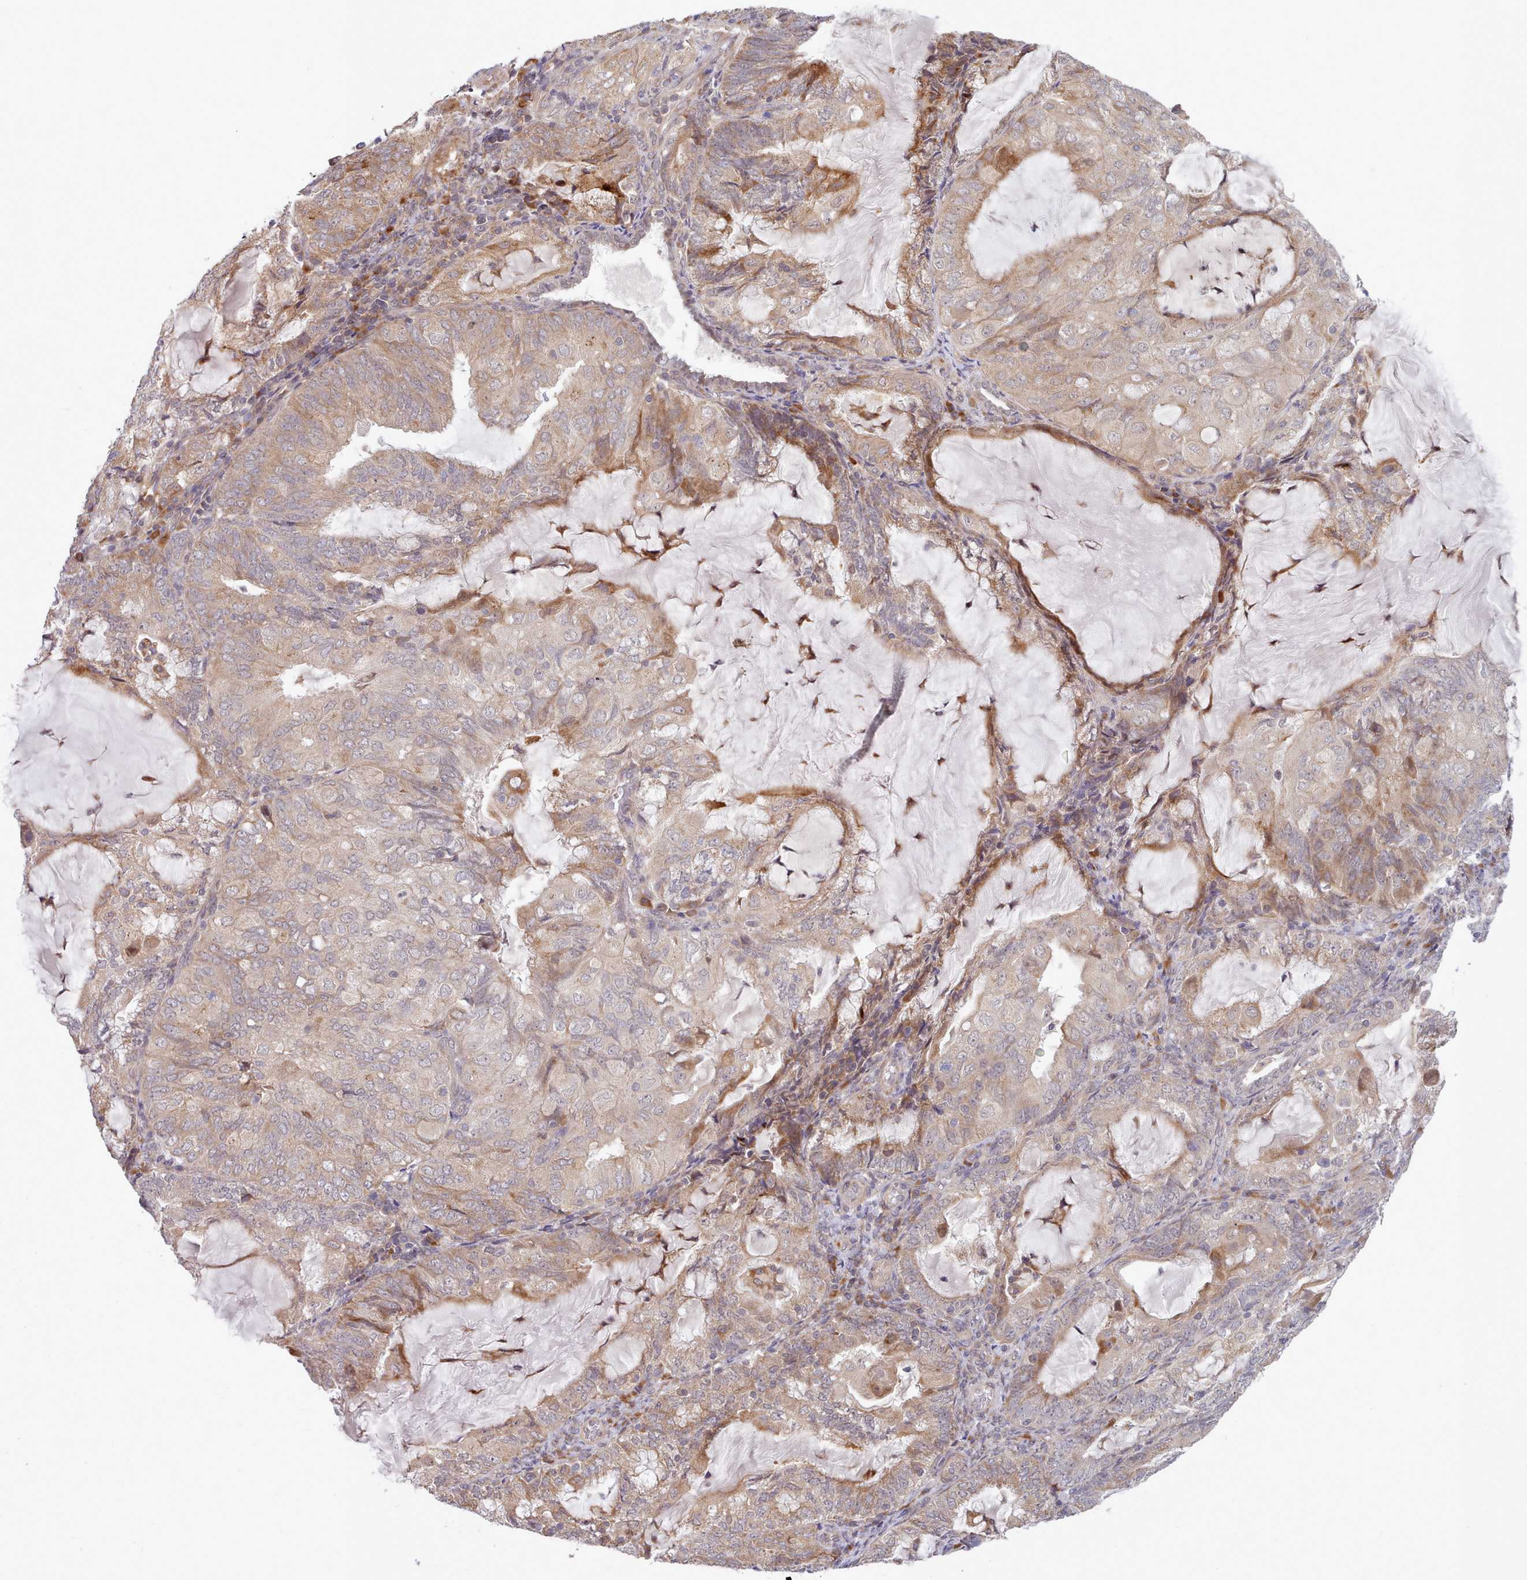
{"staining": {"intensity": "moderate", "quantity": "<25%", "location": "cytoplasmic/membranous"}, "tissue": "endometrial cancer", "cell_type": "Tumor cells", "image_type": "cancer", "snomed": [{"axis": "morphology", "description": "Adenocarcinoma, NOS"}, {"axis": "topography", "description": "Endometrium"}], "caption": "Immunohistochemistry (IHC) (DAB) staining of human endometrial cancer (adenocarcinoma) exhibits moderate cytoplasmic/membranous protein expression in approximately <25% of tumor cells.", "gene": "TRIM26", "patient": {"sex": "female", "age": 81}}